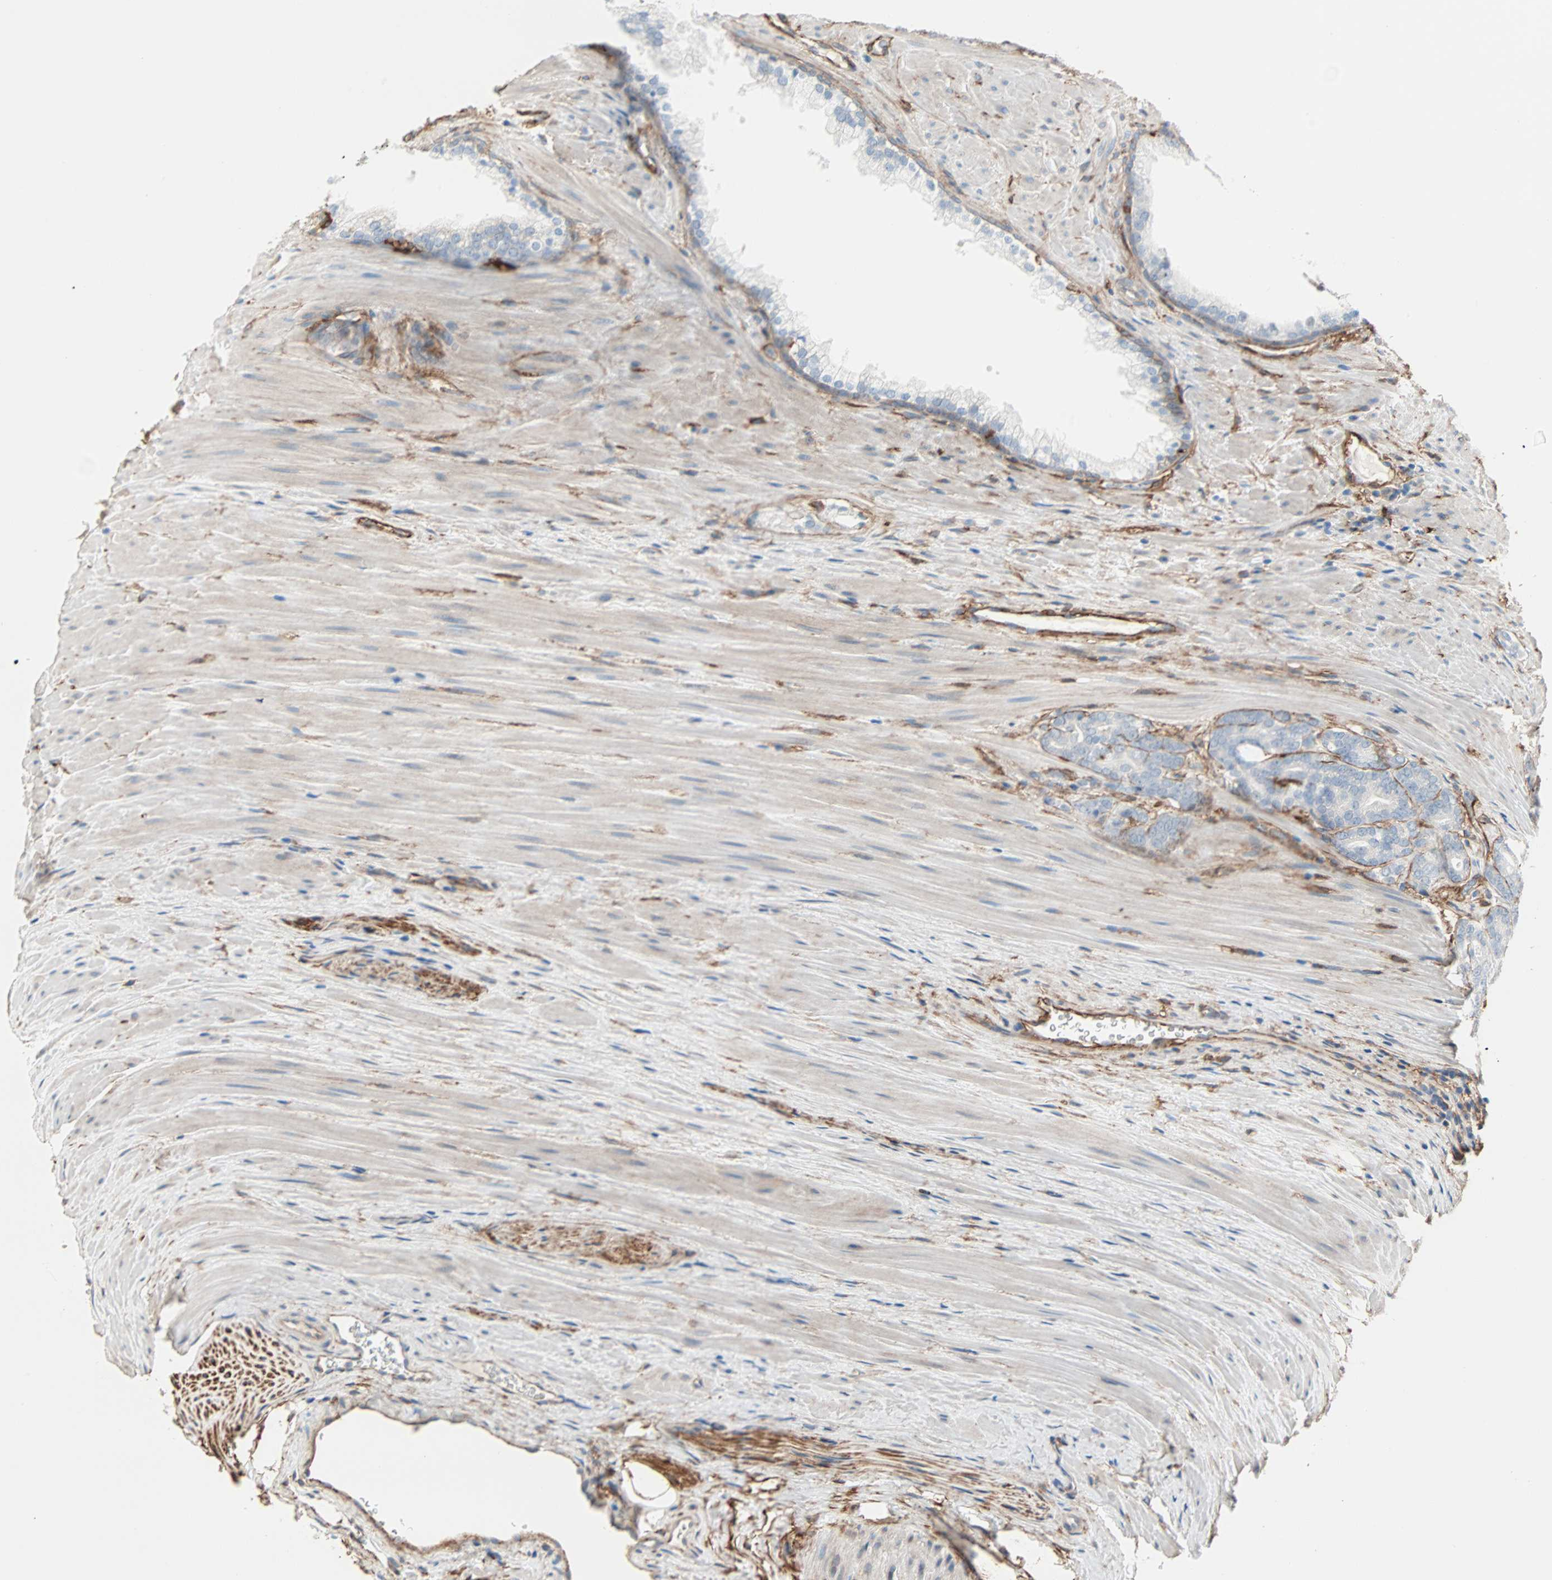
{"staining": {"intensity": "negative", "quantity": "none", "location": "none"}, "tissue": "prostate cancer", "cell_type": "Tumor cells", "image_type": "cancer", "snomed": [{"axis": "morphology", "description": "Adenocarcinoma, Low grade"}, {"axis": "topography", "description": "Prostate"}], "caption": "Prostate adenocarcinoma (low-grade) stained for a protein using IHC shows no staining tumor cells.", "gene": "EPB41L2", "patient": {"sex": "male", "age": 58}}